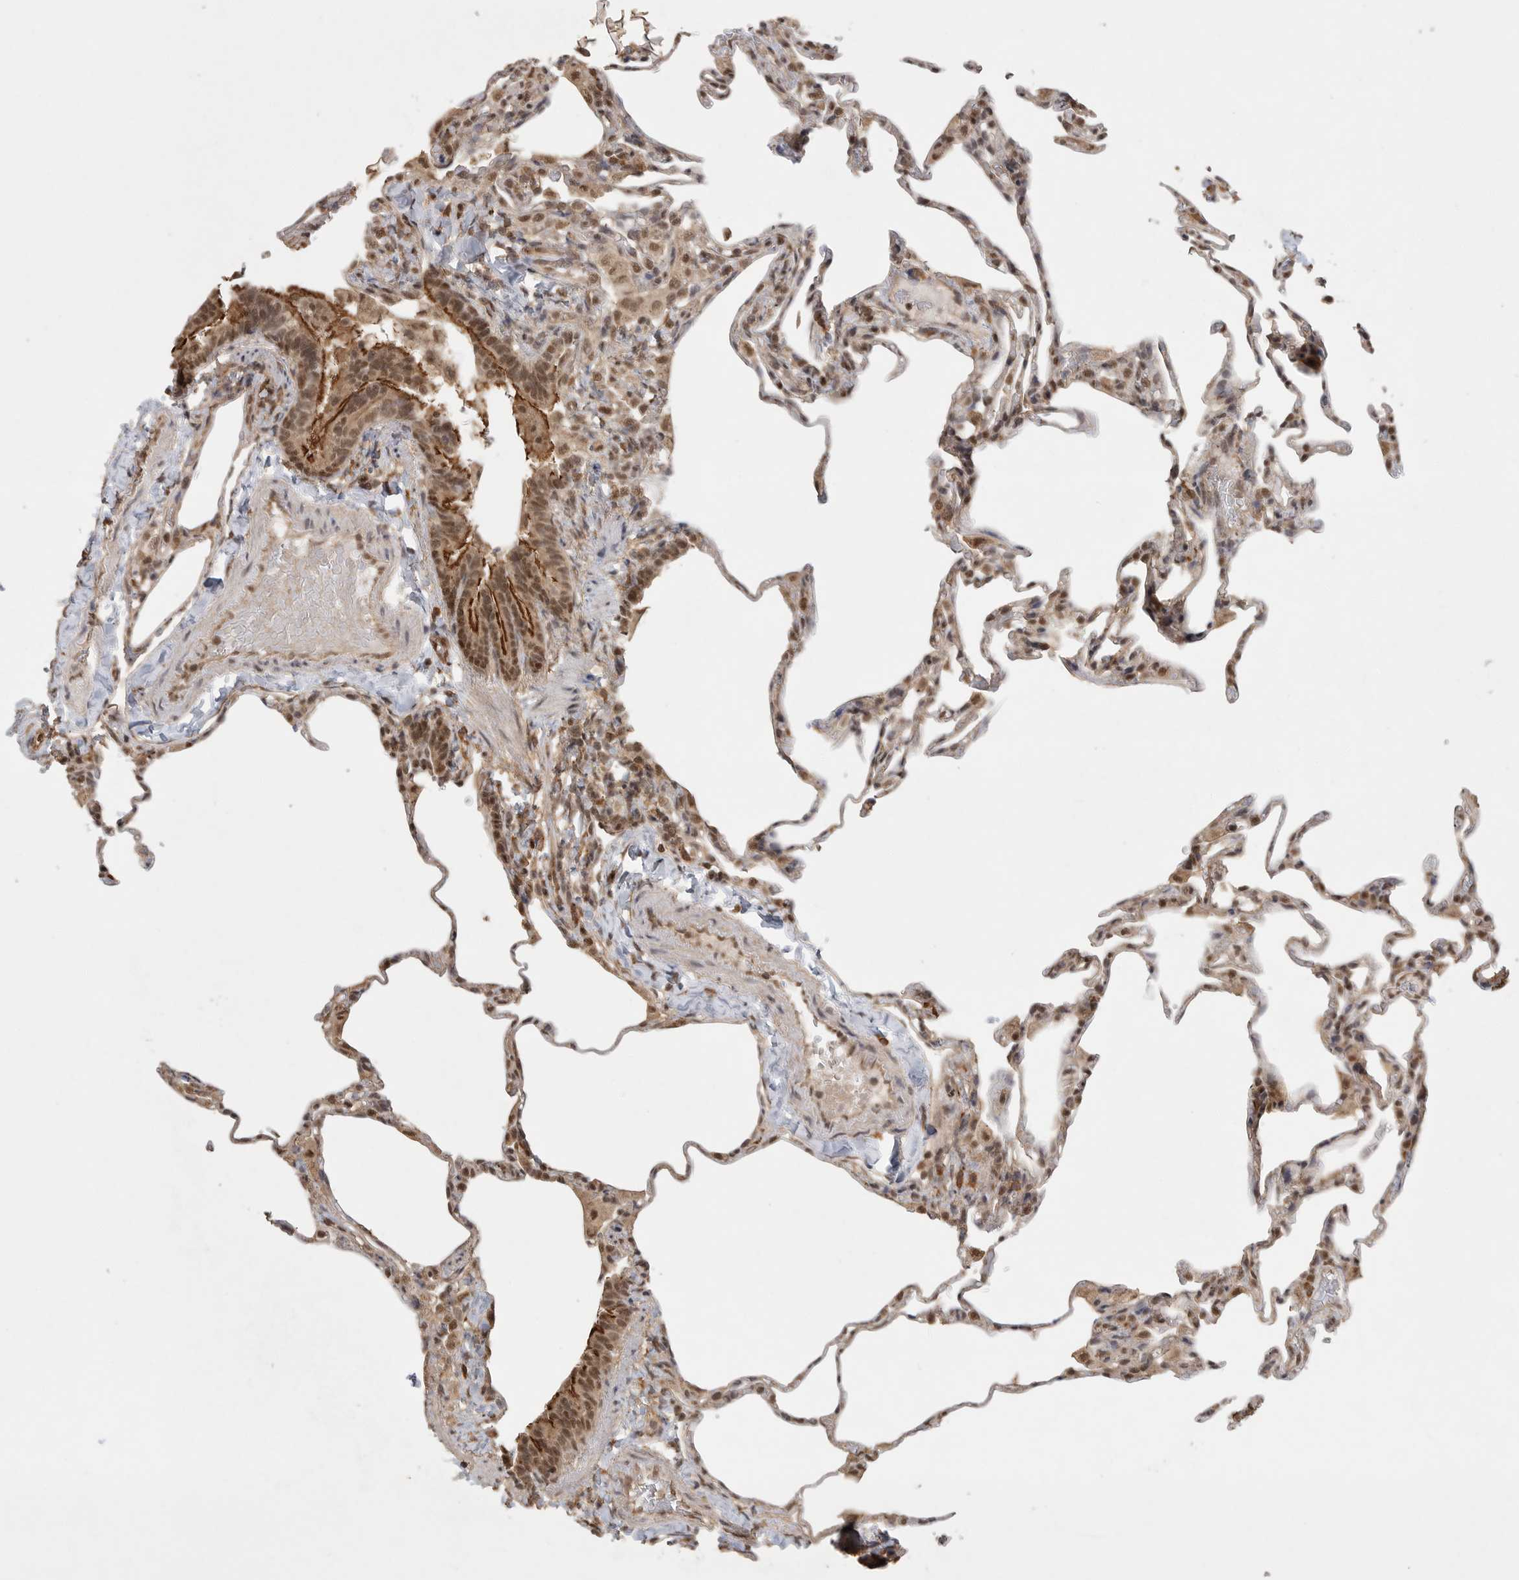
{"staining": {"intensity": "moderate", "quantity": ">75%", "location": "cytoplasmic/membranous,nuclear"}, "tissue": "lung", "cell_type": "Alveolar cells", "image_type": "normal", "snomed": [{"axis": "morphology", "description": "Normal tissue, NOS"}, {"axis": "topography", "description": "Lung"}], "caption": "A histopathology image of lung stained for a protein exhibits moderate cytoplasmic/membranous,nuclear brown staining in alveolar cells. The protein of interest is stained brown, and the nuclei are stained in blue (DAB (3,3'-diaminobenzidine) IHC with brightfield microscopy, high magnification).", "gene": "DFFA", "patient": {"sex": "male", "age": 20}}